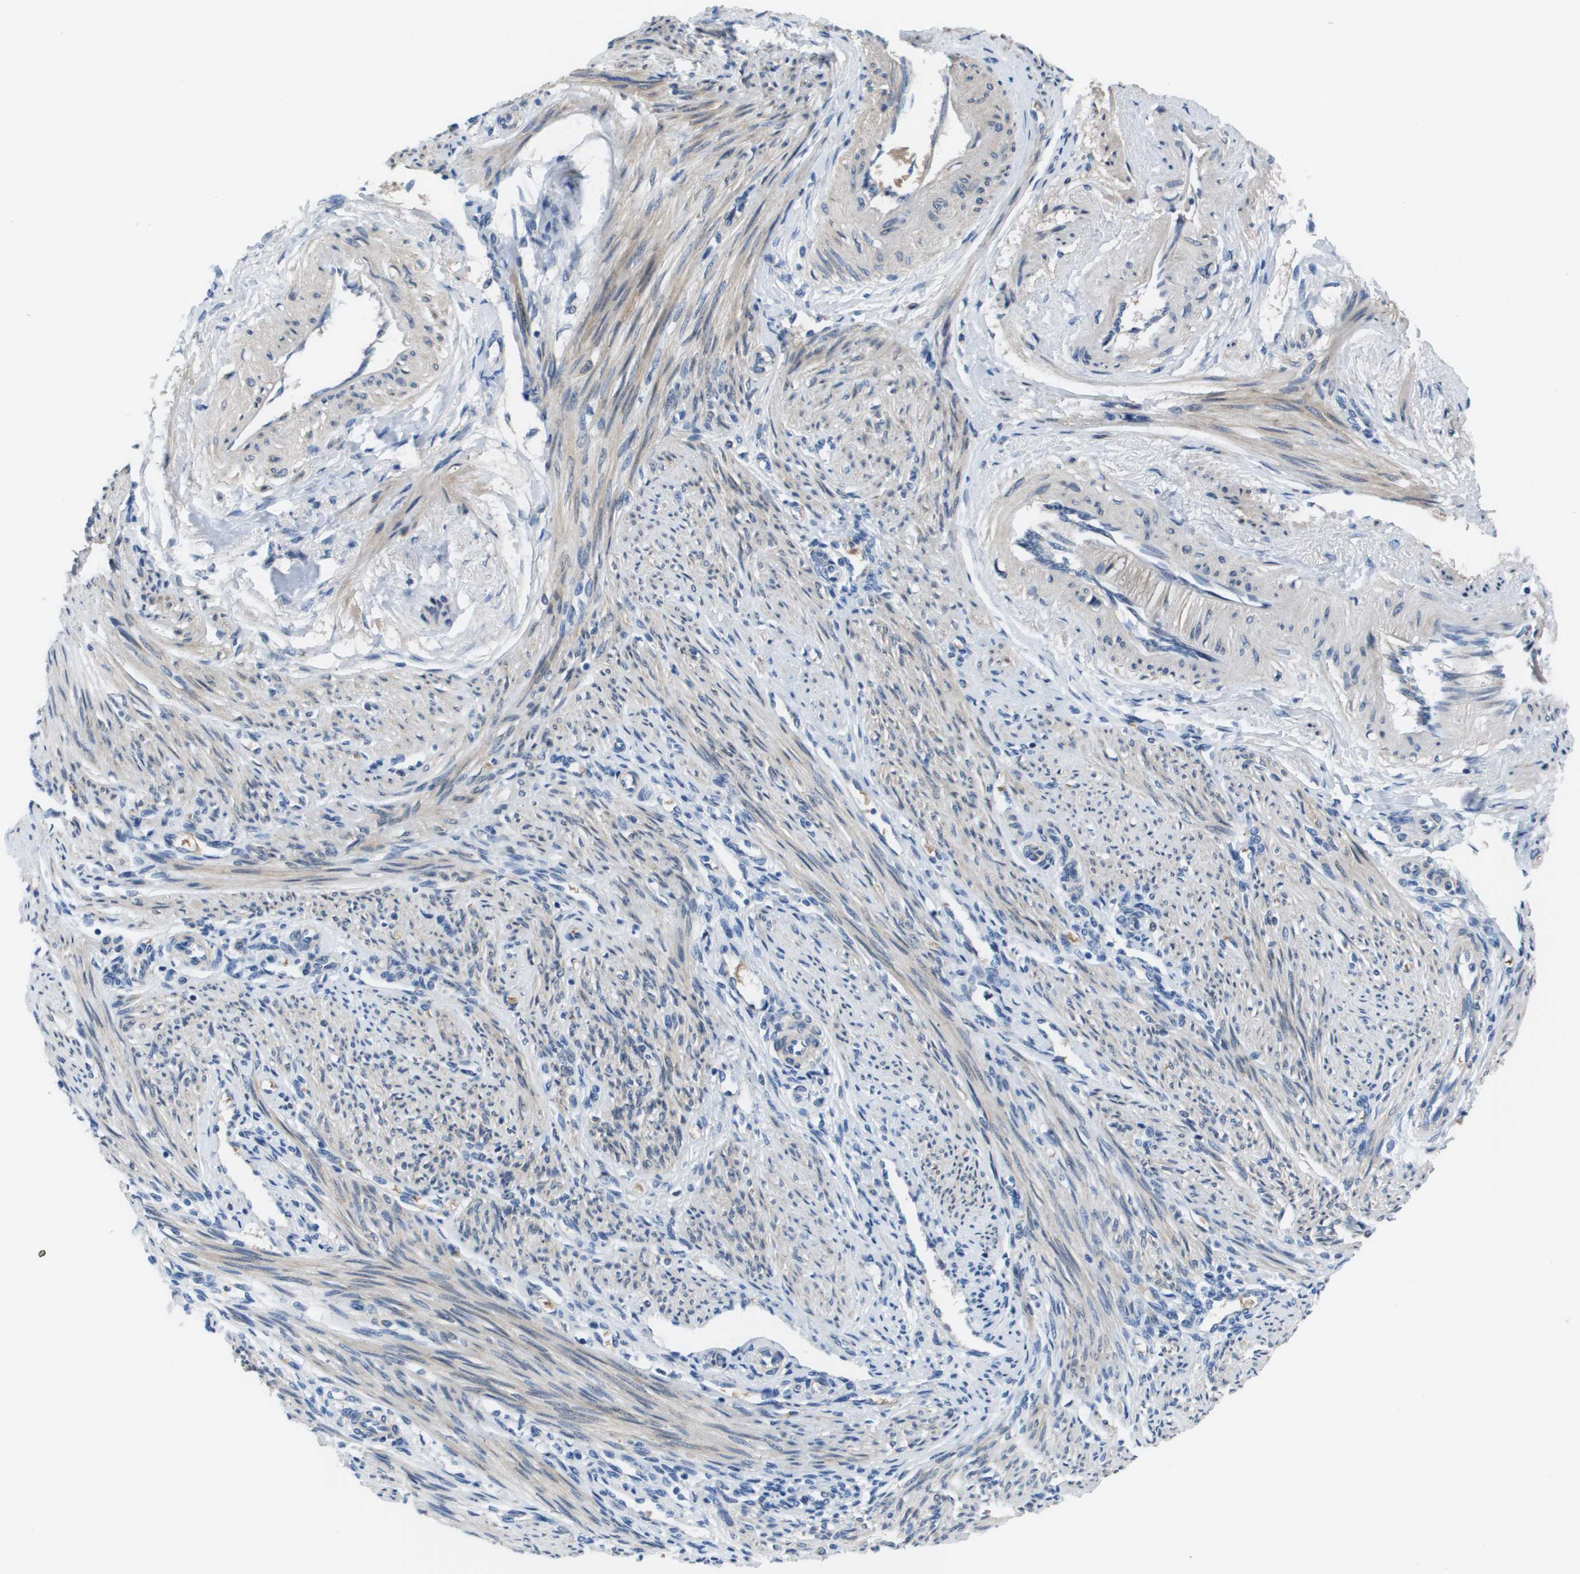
{"staining": {"intensity": "negative", "quantity": "none", "location": "none"}, "tissue": "endometrium", "cell_type": "Cells in endometrial stroma", "image_type": "normal", "snomed": [{"axis": "morphology", "description": "Normal tissue, NOS"}, {"axis": "topography", "description": "Endometrium"}], "caption": "The micrograph exhibits no significant positivity in cells in endometrial stroma of endometrium.", "gene": "NCS1", "patient": {"sex": "female", "age": 42}}